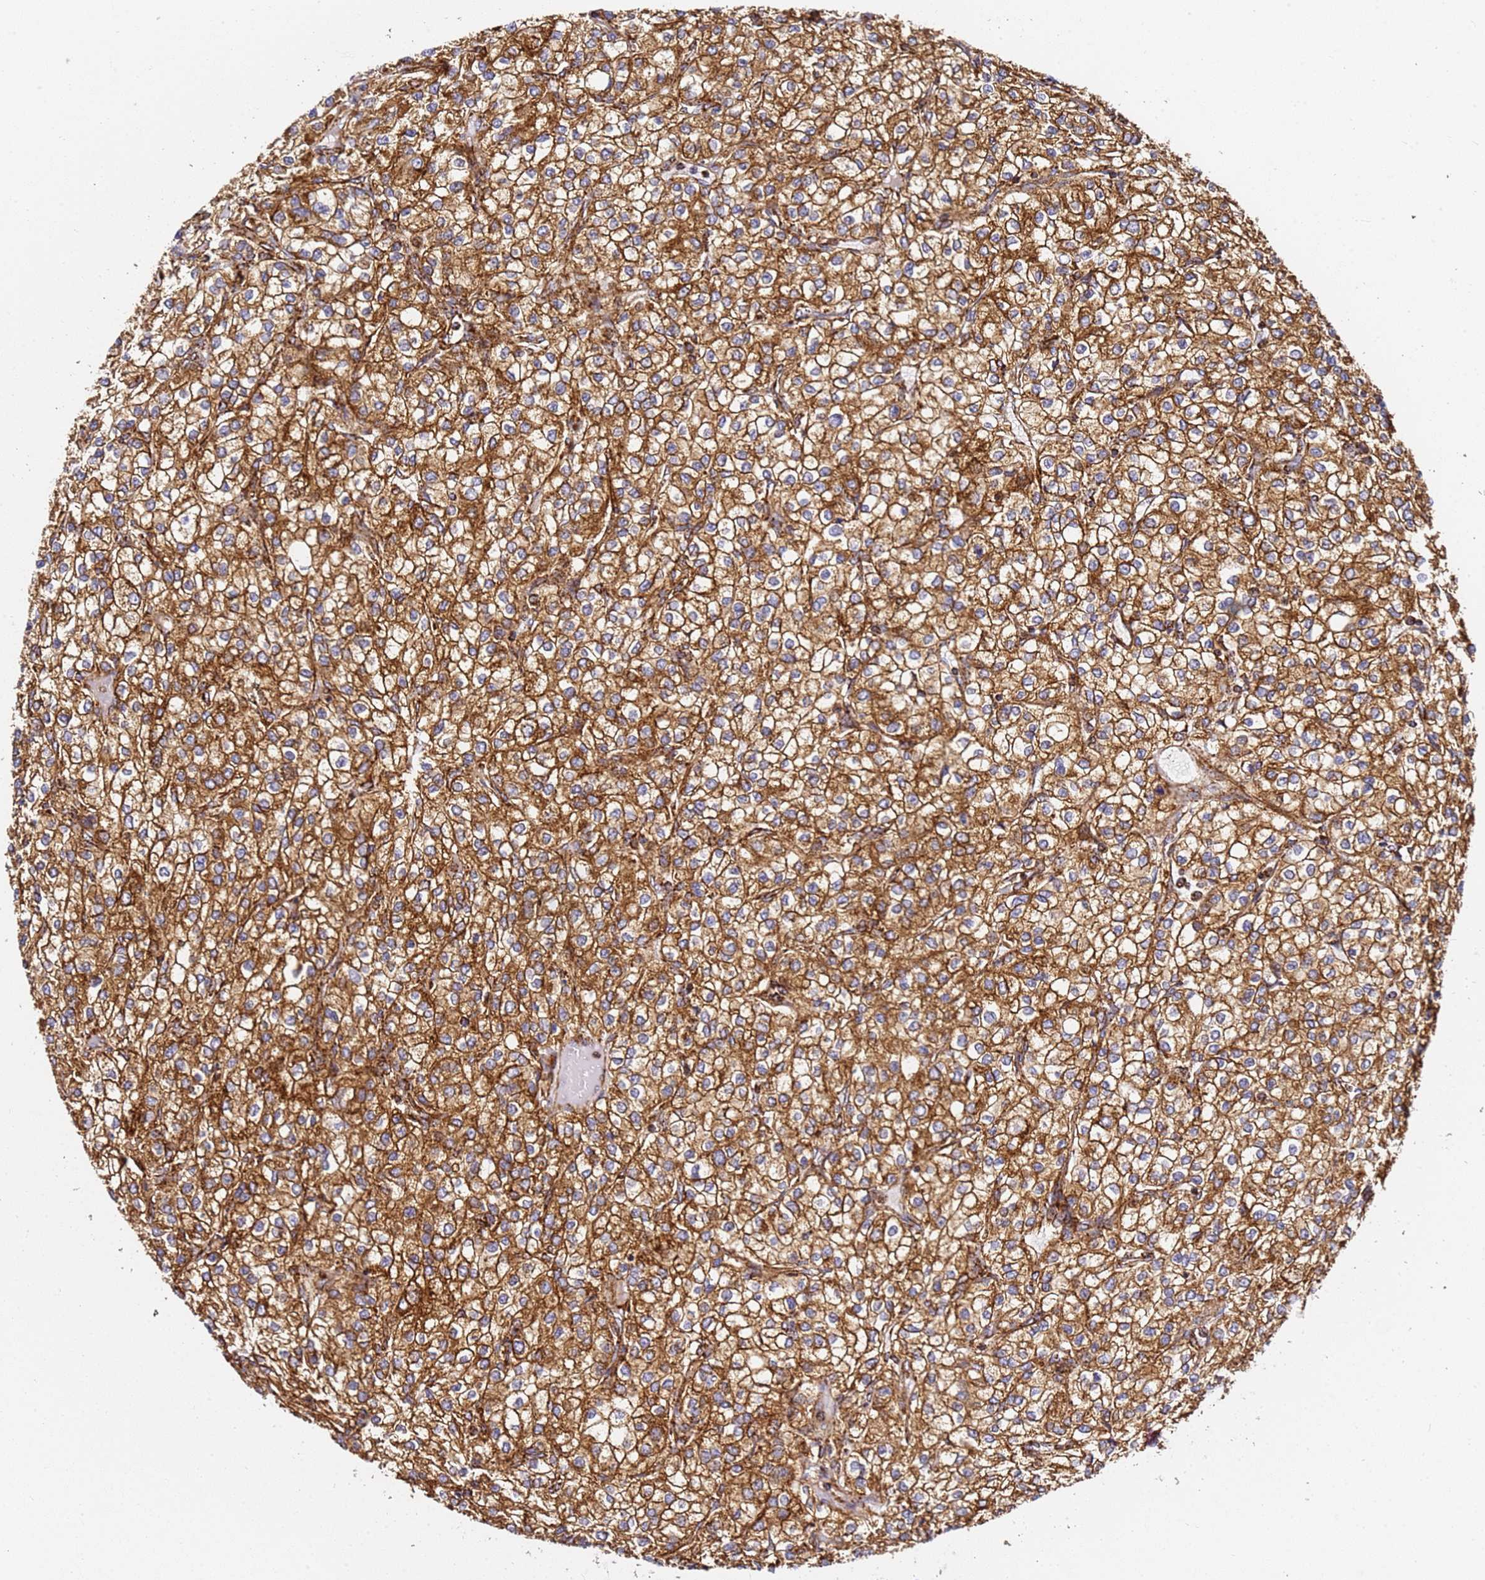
{"staining": {"intensity": "strong", "quantity": ">75%", "location": "cytoplasmic/membranous"}, "tissue": "renal cancer", "cell_type": "Tumor cells", "image_type": "cancer", "snomed": [{"axis": "morphology", "description": "Adenocarcinoma, NOS"}, {"axis": "topography", "description": "Kidney"}], "caption": "IHC image of neoplastic tissue: adenocarcinoma (renal) stained using IHC exhibits high levels of strong protein expression localized specifically in the cytoplasmic/membranous of tumor cells, appearing as a cytoplasmic/membranous brown color.", "gene": "NDUFA3", "patient": {"sex": "male", "age": 80}}